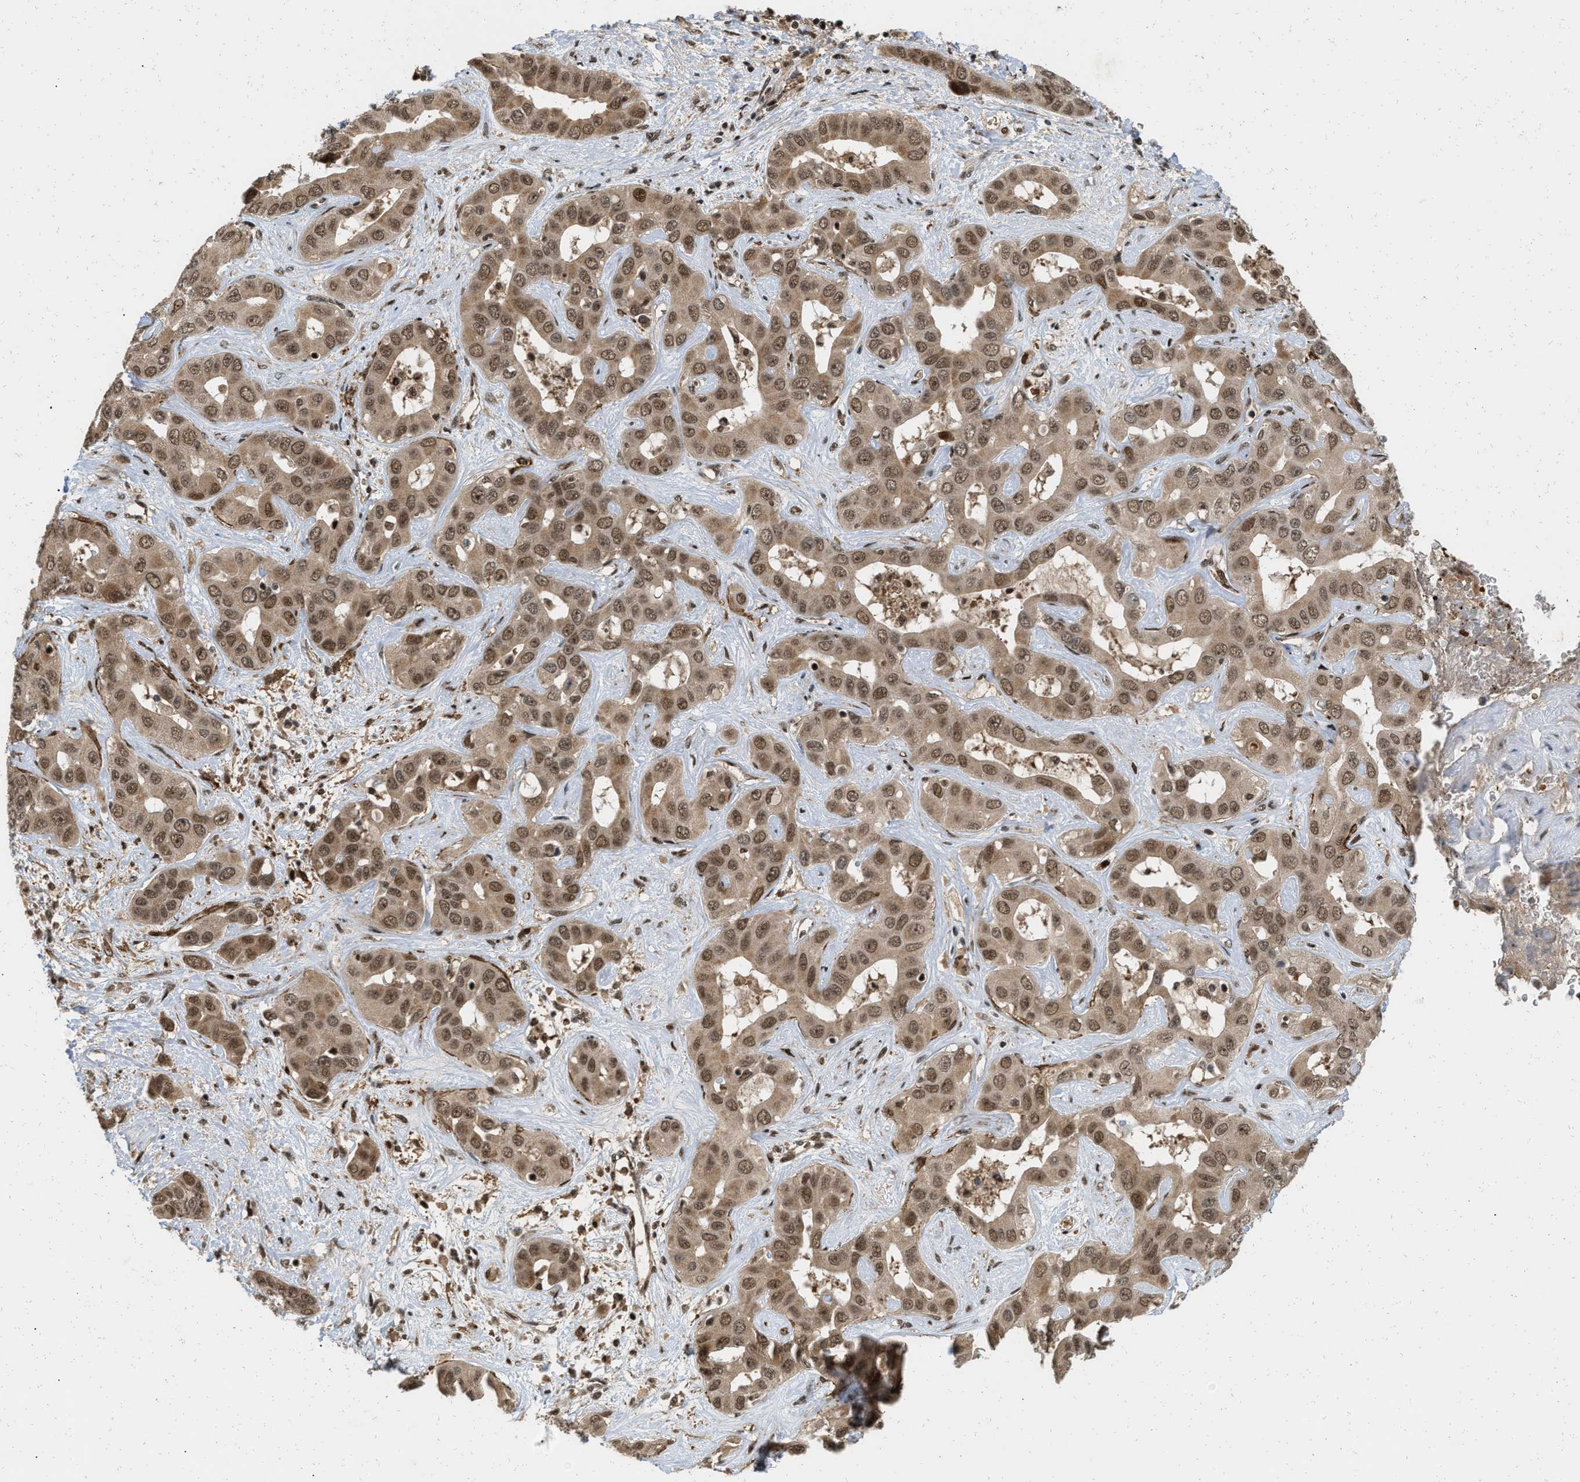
{"staining": {"intensity": "moderate", "quantity": ">75%", "location": "cytoplasmic/membranous,nuclear"}, "tissue": "liver cancer", "cell_type": "Tumor cells", "image_type": "cancer", "snomed": [{"axis": "morphology", "description": "Cholangiocarcinoma"}, {"axis": "topography", "description": "Liver"}], "caption": "Immunohistochemical staining of liver cancer exhibits moderate cytoplasmic/membranous and nuclear protein staining in approximately >75% of tumor cells.", "gene": "ANKRD11", "patient": {"sex": "female", "age": 52}}